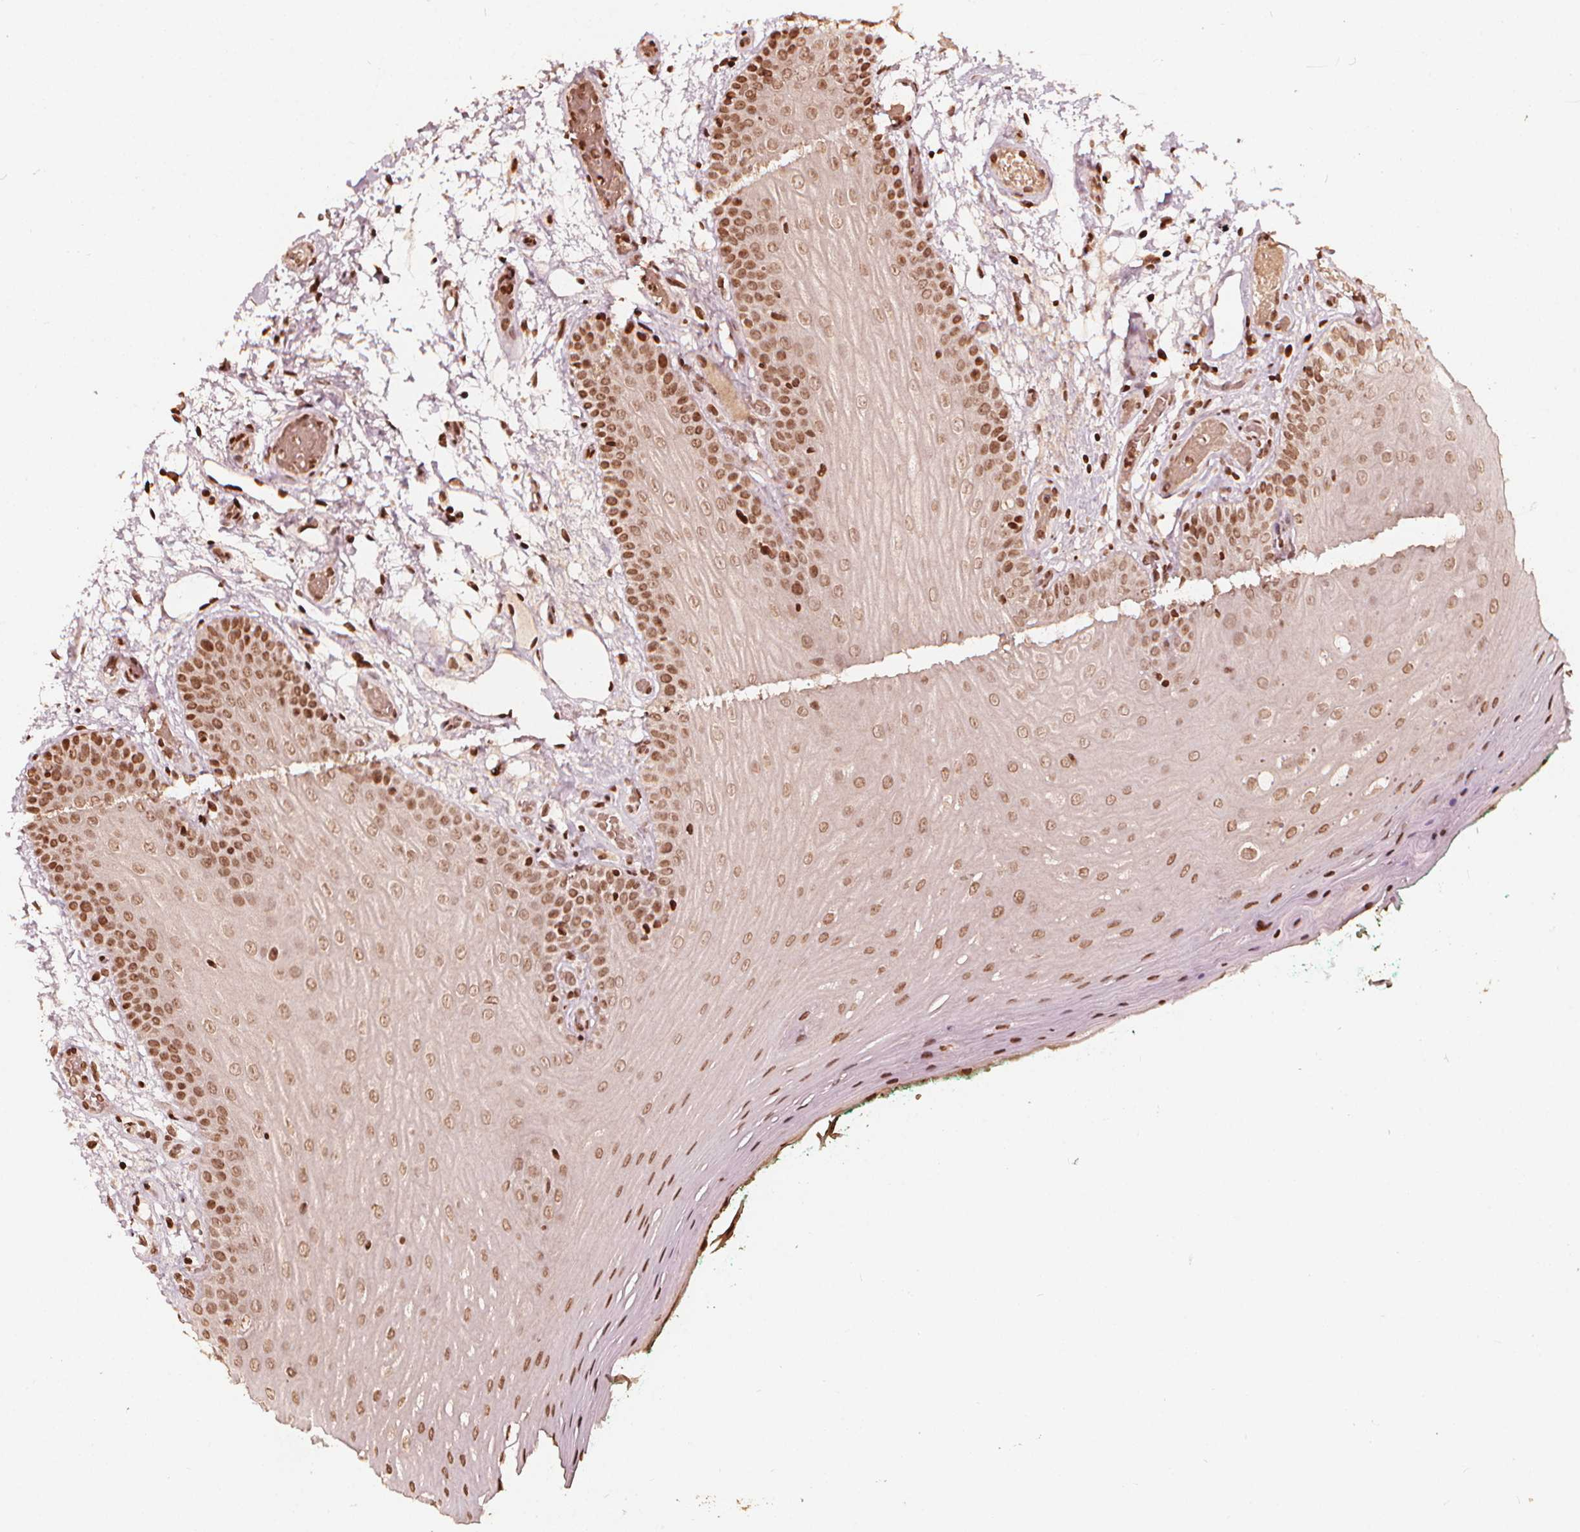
{"staining": {"intensity": "moderate", "quantity": ">75%", "location": "nuclear"}, "tissue": "oral mucosa", "cell_type": "Squamous epithelial cells", "image_type": "normal", "snomed": [{"axis": "morphology", "description": "Normal tissue, NOS"}, {"axis": "morphology", "description": "Squamous cell carcinoma, NOS"}, {"axis": "topography", "description": "Oral tissue"}, {"axis": "topography", "description": "Head-Neck"}], "caption": "Human oral mucosa stained with a brown dye demonstrates moderate nuclear positive staining in about >75% of squamous epithelial cells.", "gene": "H3C14", "patient": {"sex": "male", "age": 78}}